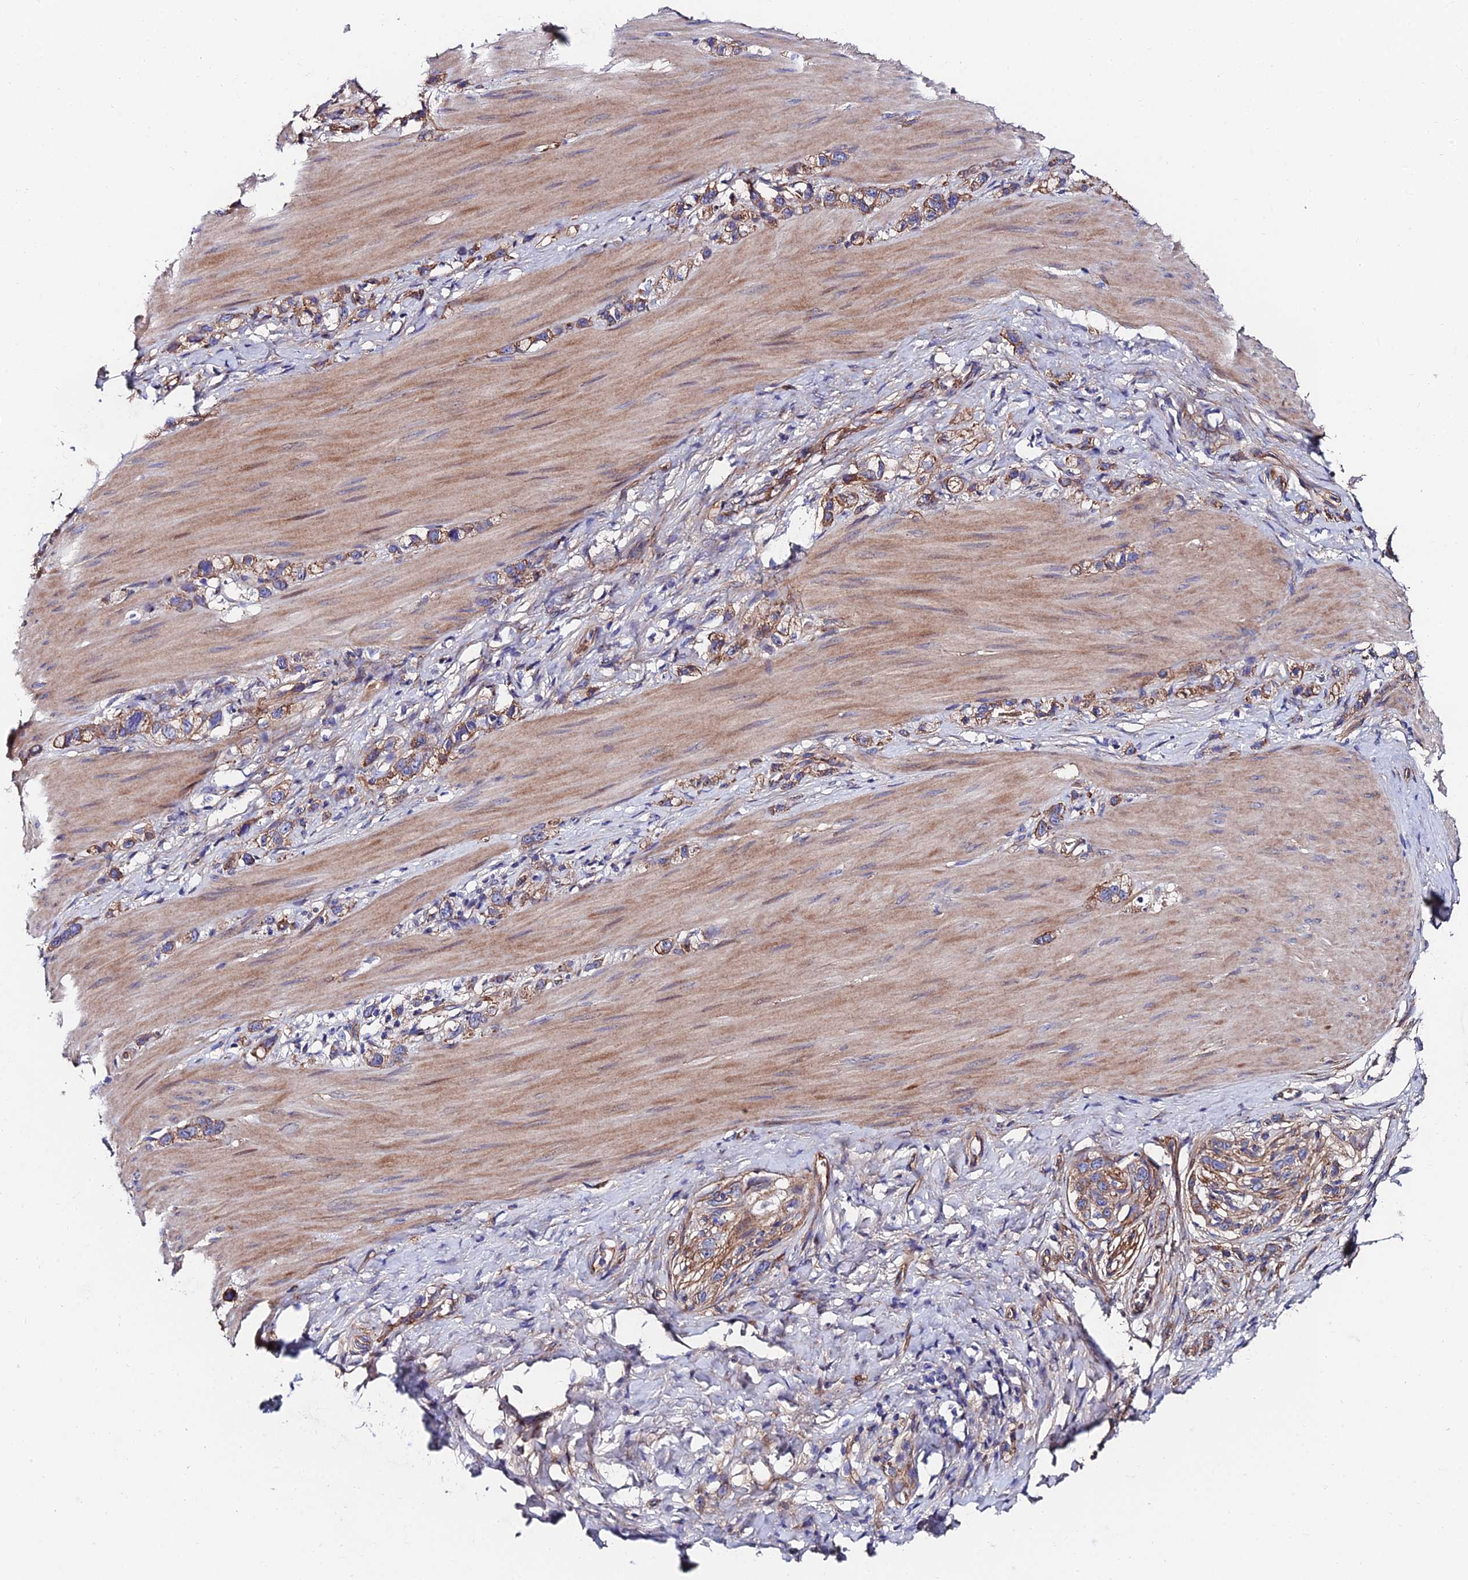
{"staining": {"intensity": "moderate", "quantity": ">75%", "location": "cytoplasmic/membranous"}, "tissue": "stomach cancer", "cell_type": "Tumor cells", "image_type": "cancer", "snomed": [{"axis": "morphology", "description": "Adenocarcinoma, NOS"}, {"axis": "topography", "description": "Stomach"}], "caption": "Immunohistochemical staining of stomach cancer (adenocarcinoma) exhibits medium levels of moderate cytoplasmic/membranous protein positivity in about >75% of tumor cells.", "gene": "ADGRF3", "patient": {"sex": "female", "age": 65}}